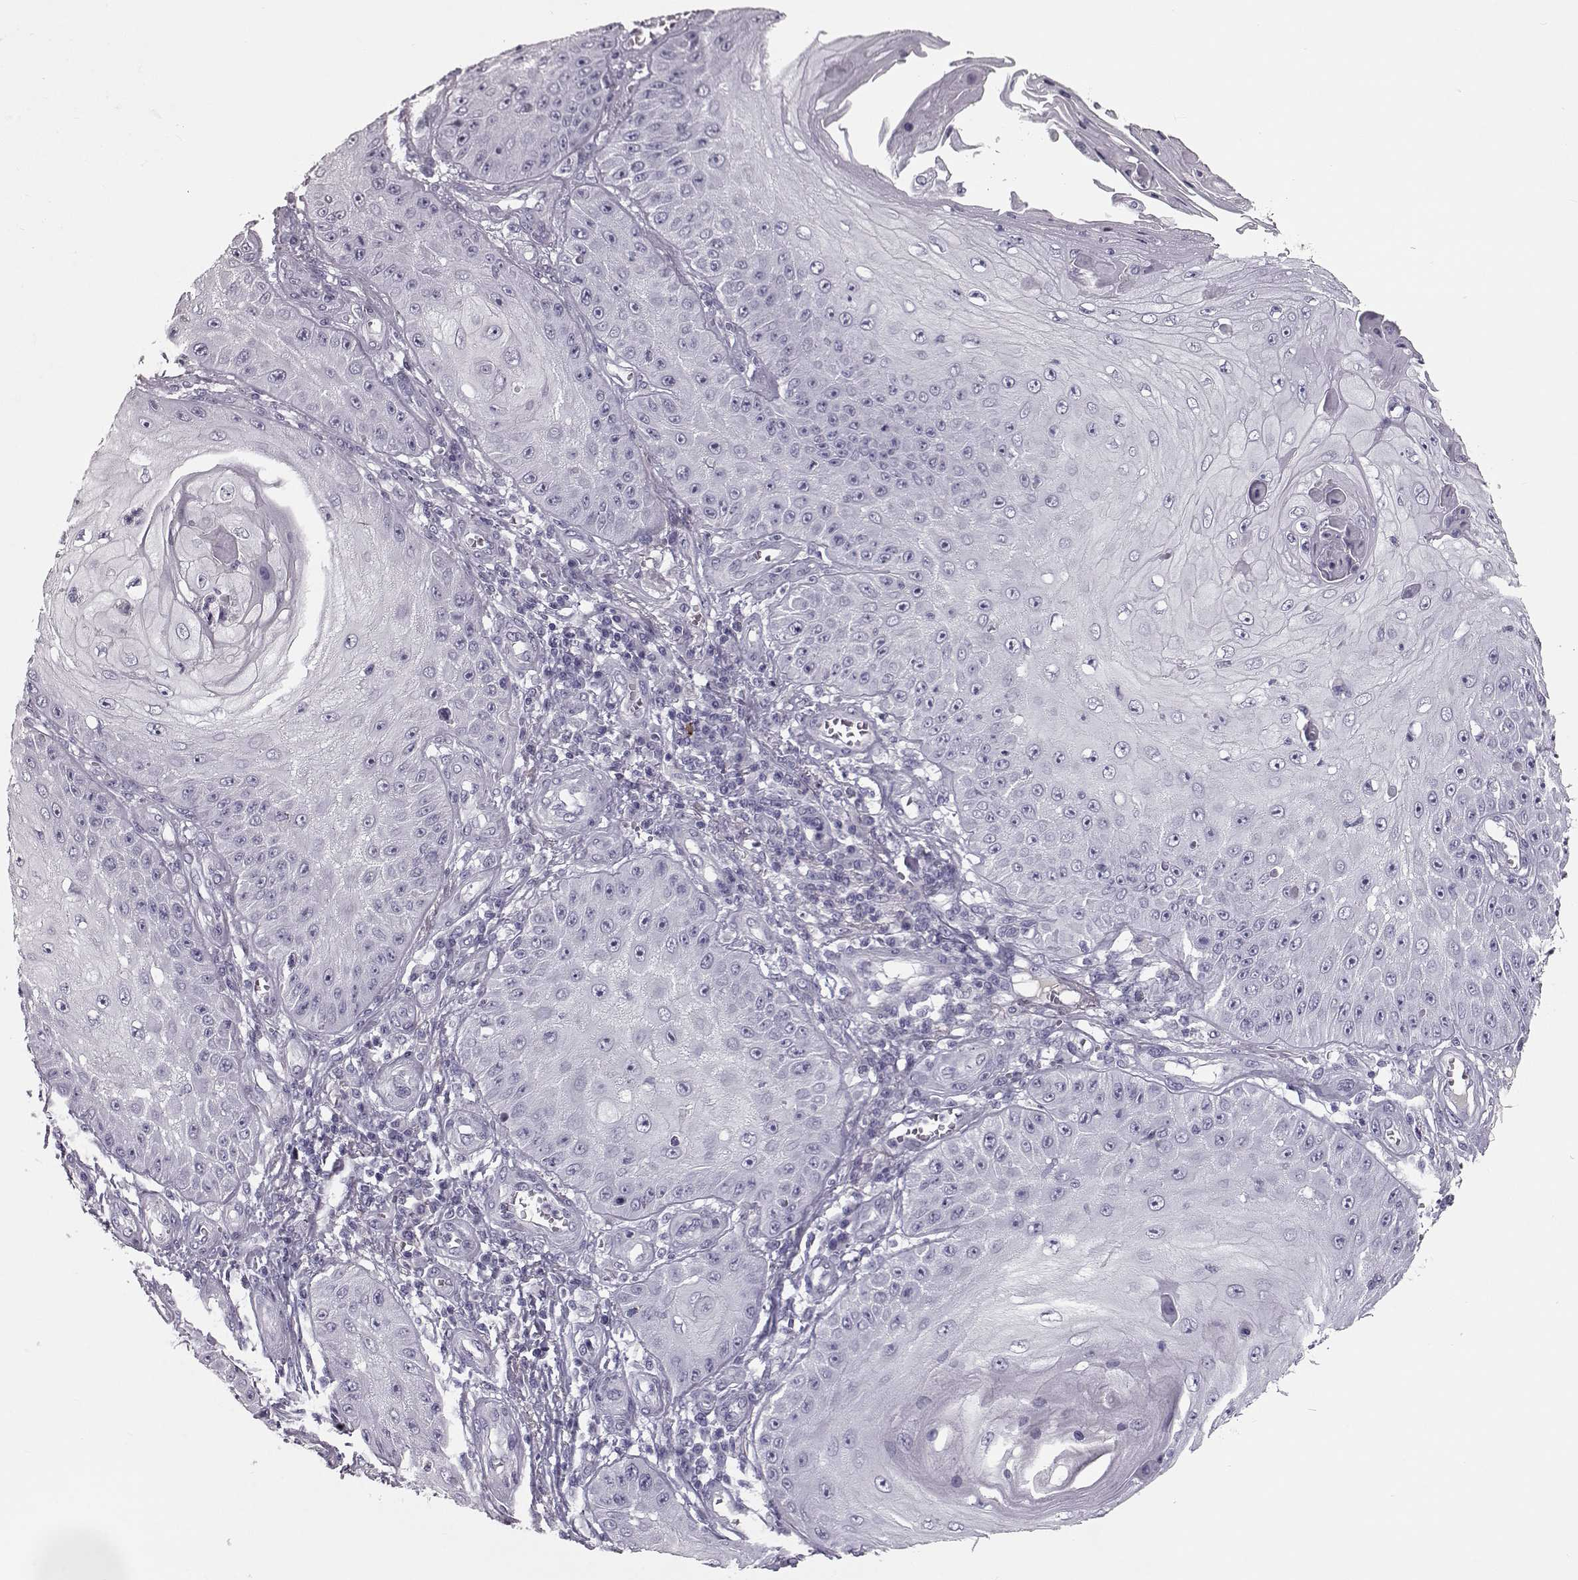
{"staining": {"intensity": "negative", "quantity": "none", "location": "none"}, "tissue": "skin cancer", "cell_type": "Tumor cells", "image_type": "cancer", "snomed": [{"axis": "morphology", "description": "Squamous cell carcinoma, NOS"}, {"axis": "topography", "description": "Skin"}], "caption": "Skin cancer (squamous cell carcinoma) was stained to show a protein in brown. There is no significant staining in tumor cells.", "gene": "CCL19", "patient": {"sex": "male", "age": 70}}